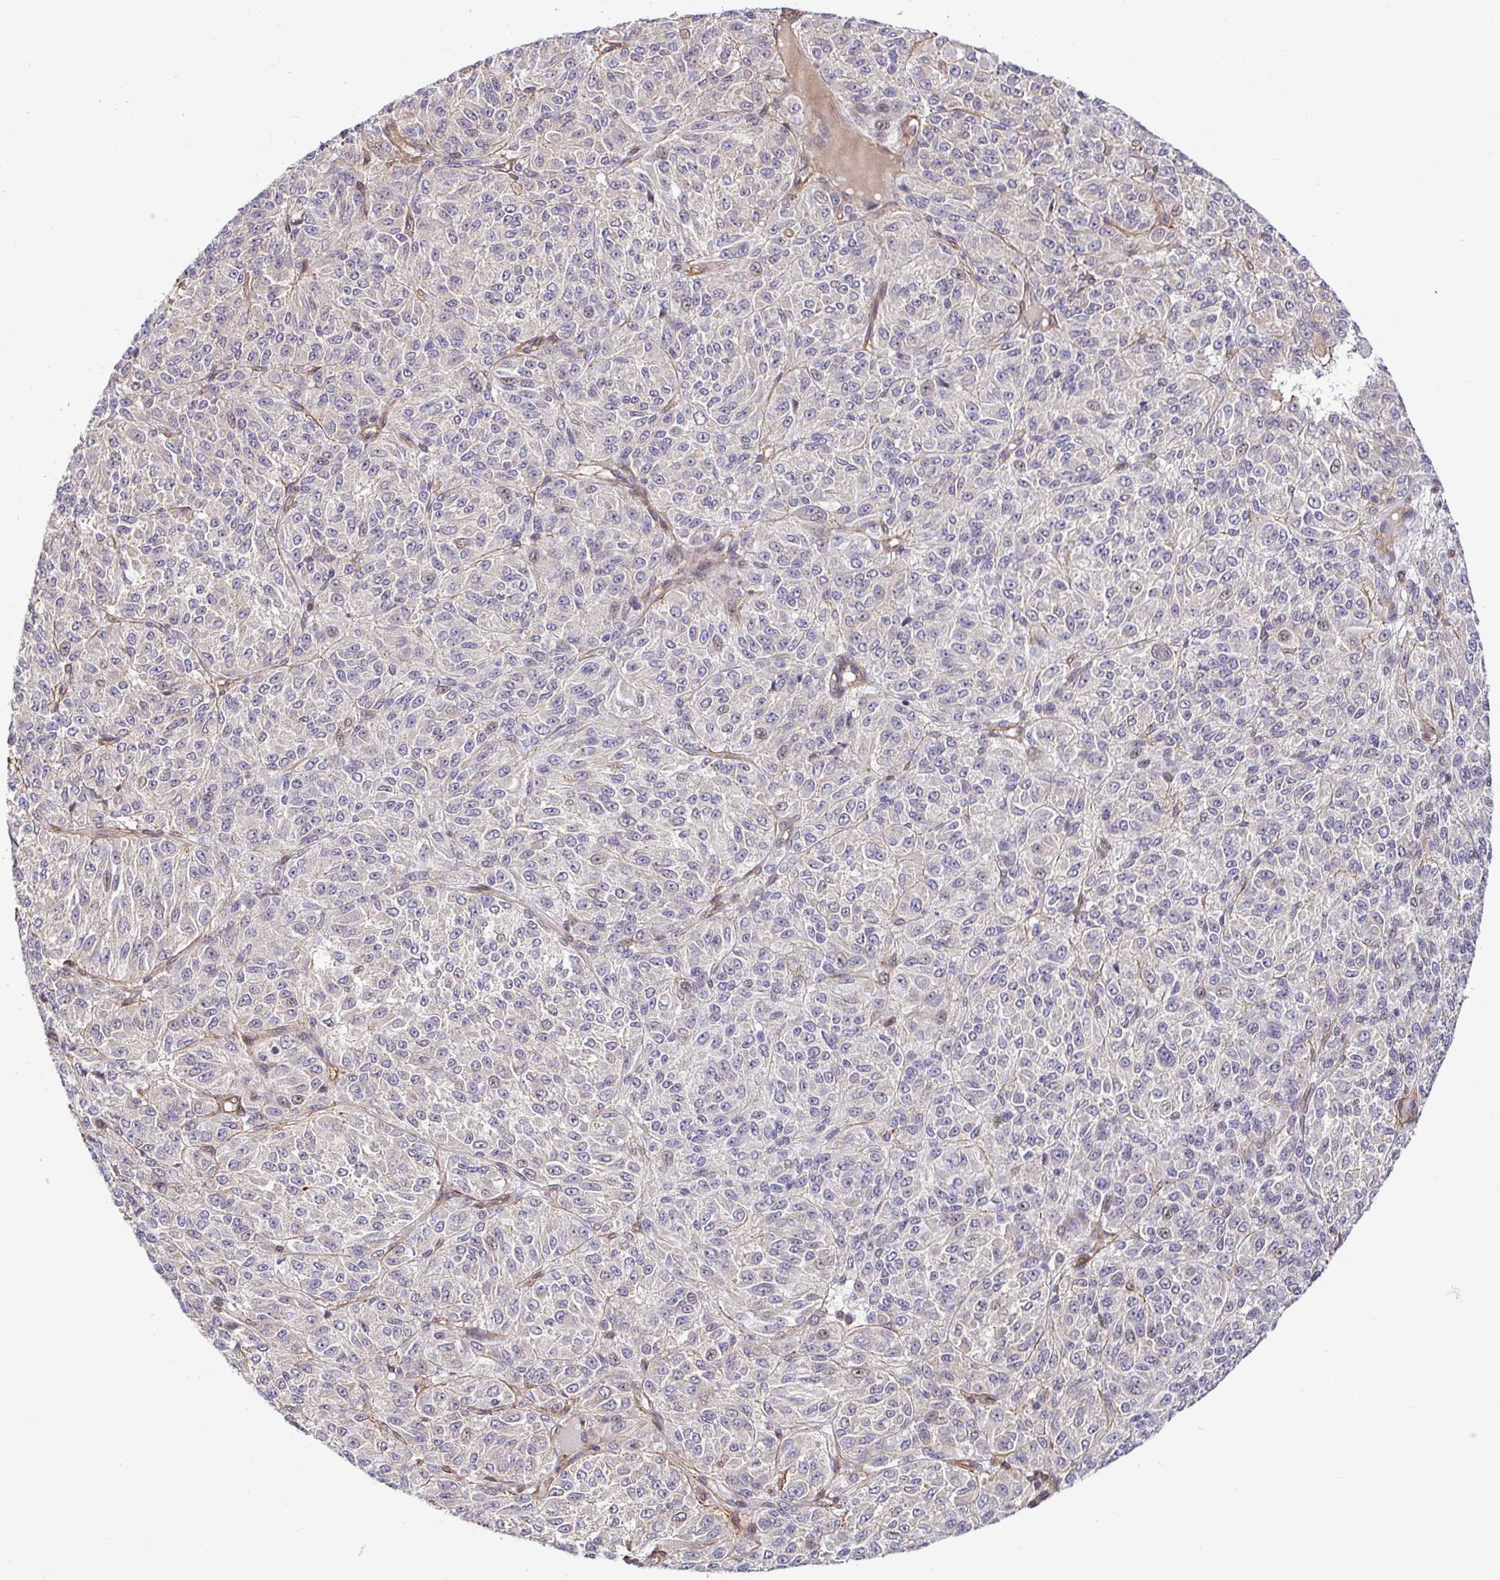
{"staining": {"intensity": "negative", "quantity": "none", "location": "none"}, "tissue": "melanoma", "cell_type": "Tumor cells", "image_type": "cancer", "snomed": [{"axis": "morphology", "description": "Malignant melanoma, Metastatic site"}, {"axis": "topography", "description": "Brain"}], "caption": "This is an immunohistochemistry (IHC) histopathology image of human malignant melanoma (metastatic site). There is no positivity in tumor cells.", "gene": "TRIM55", "patient": {"sex": "female", "age": 56}}